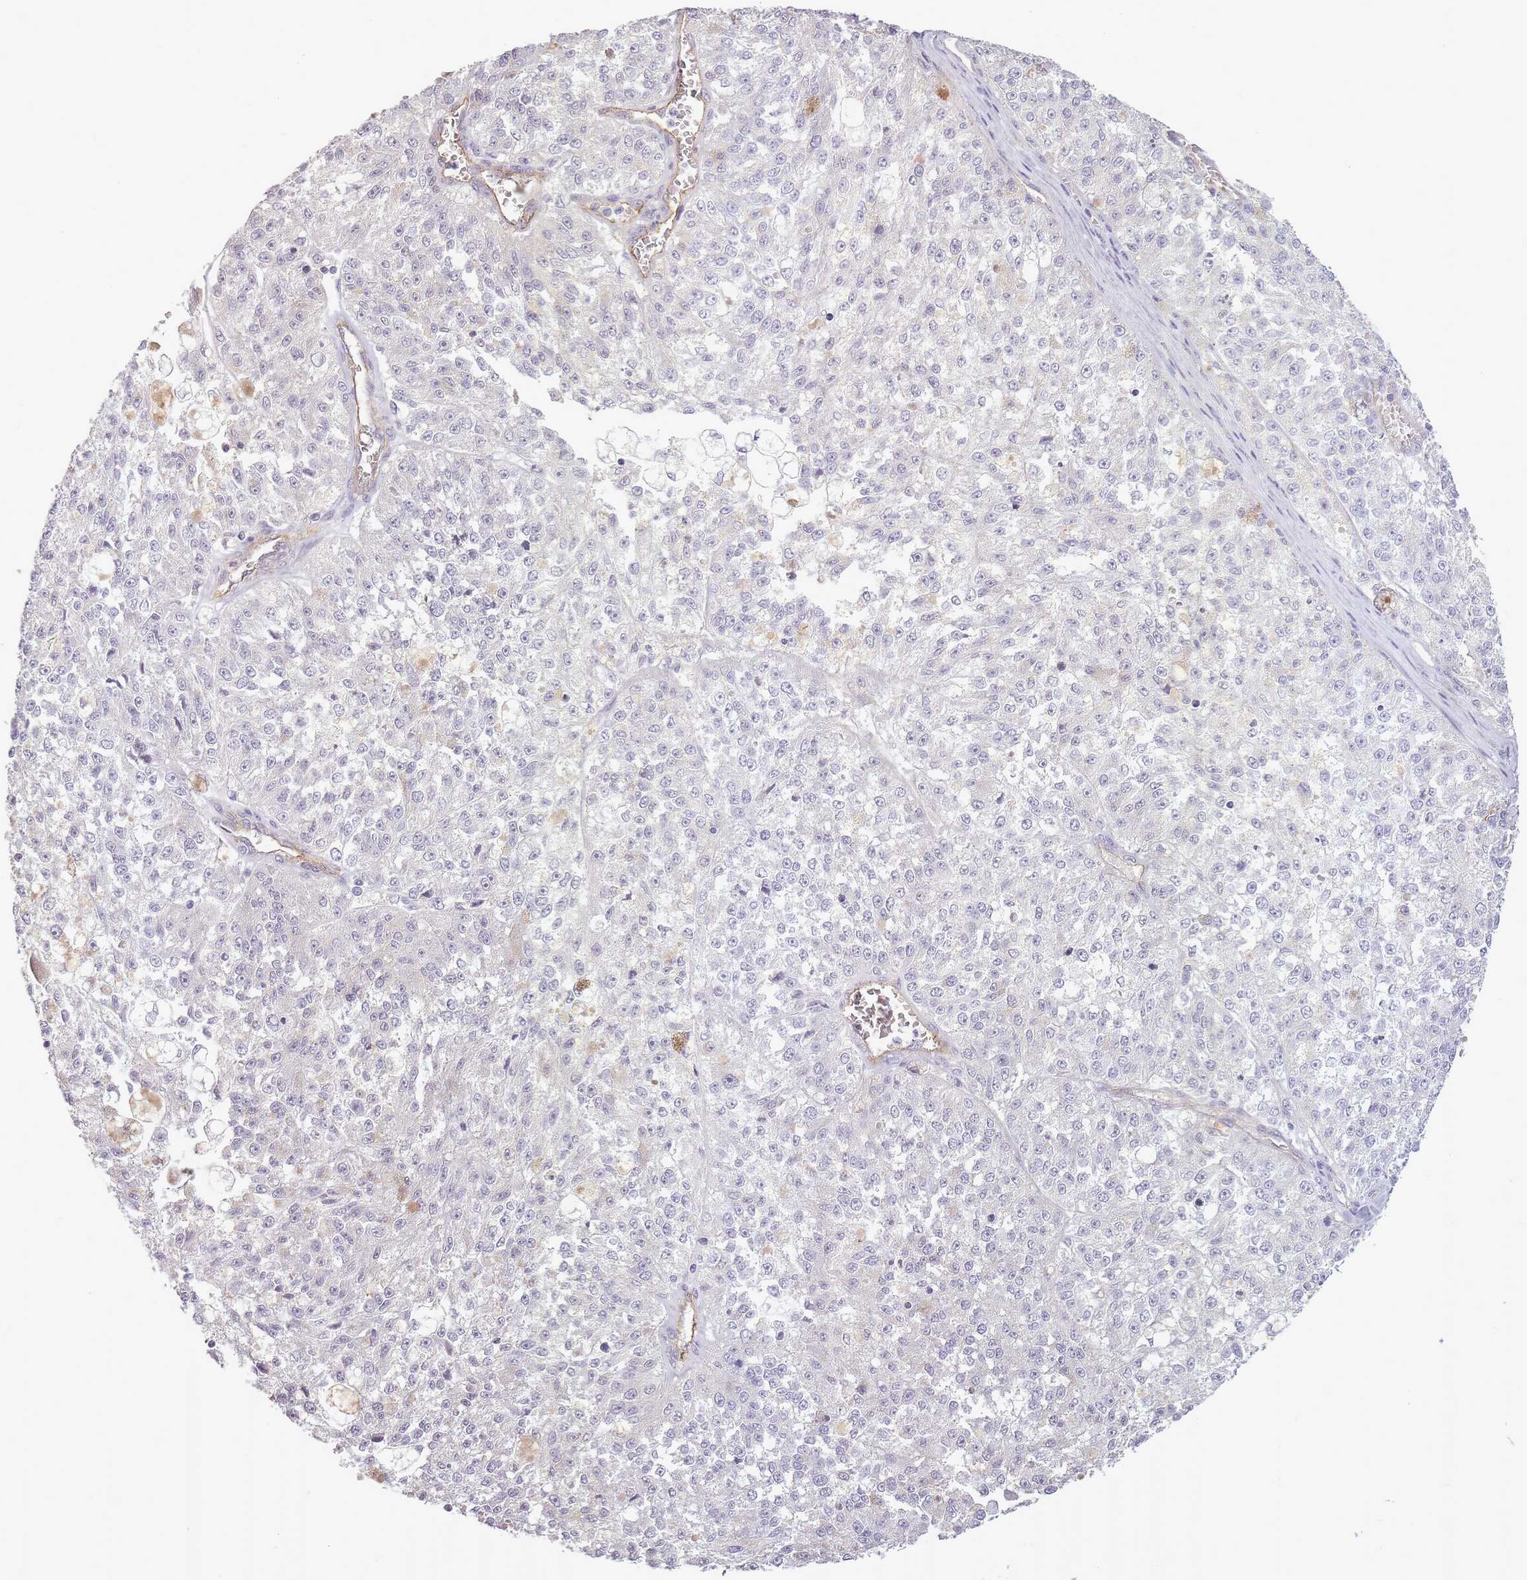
{"staining": {"intensity": "negative", "quantity": "none", "location": "none"}, "tissue": "melanoma", "cell_type": "Tumor cells", "image_type": "cancer", "snomed": [{"axis": "morphology", "description": "Malignant melanoma, NOS"}, {"axis": "topography", "description": "Skin"}], "caption": "IHC of malignant melanoma reveals no staining in tumor cells.", "gene": "SLC8A2", "patient": {"sex": "female", "age": 64}}